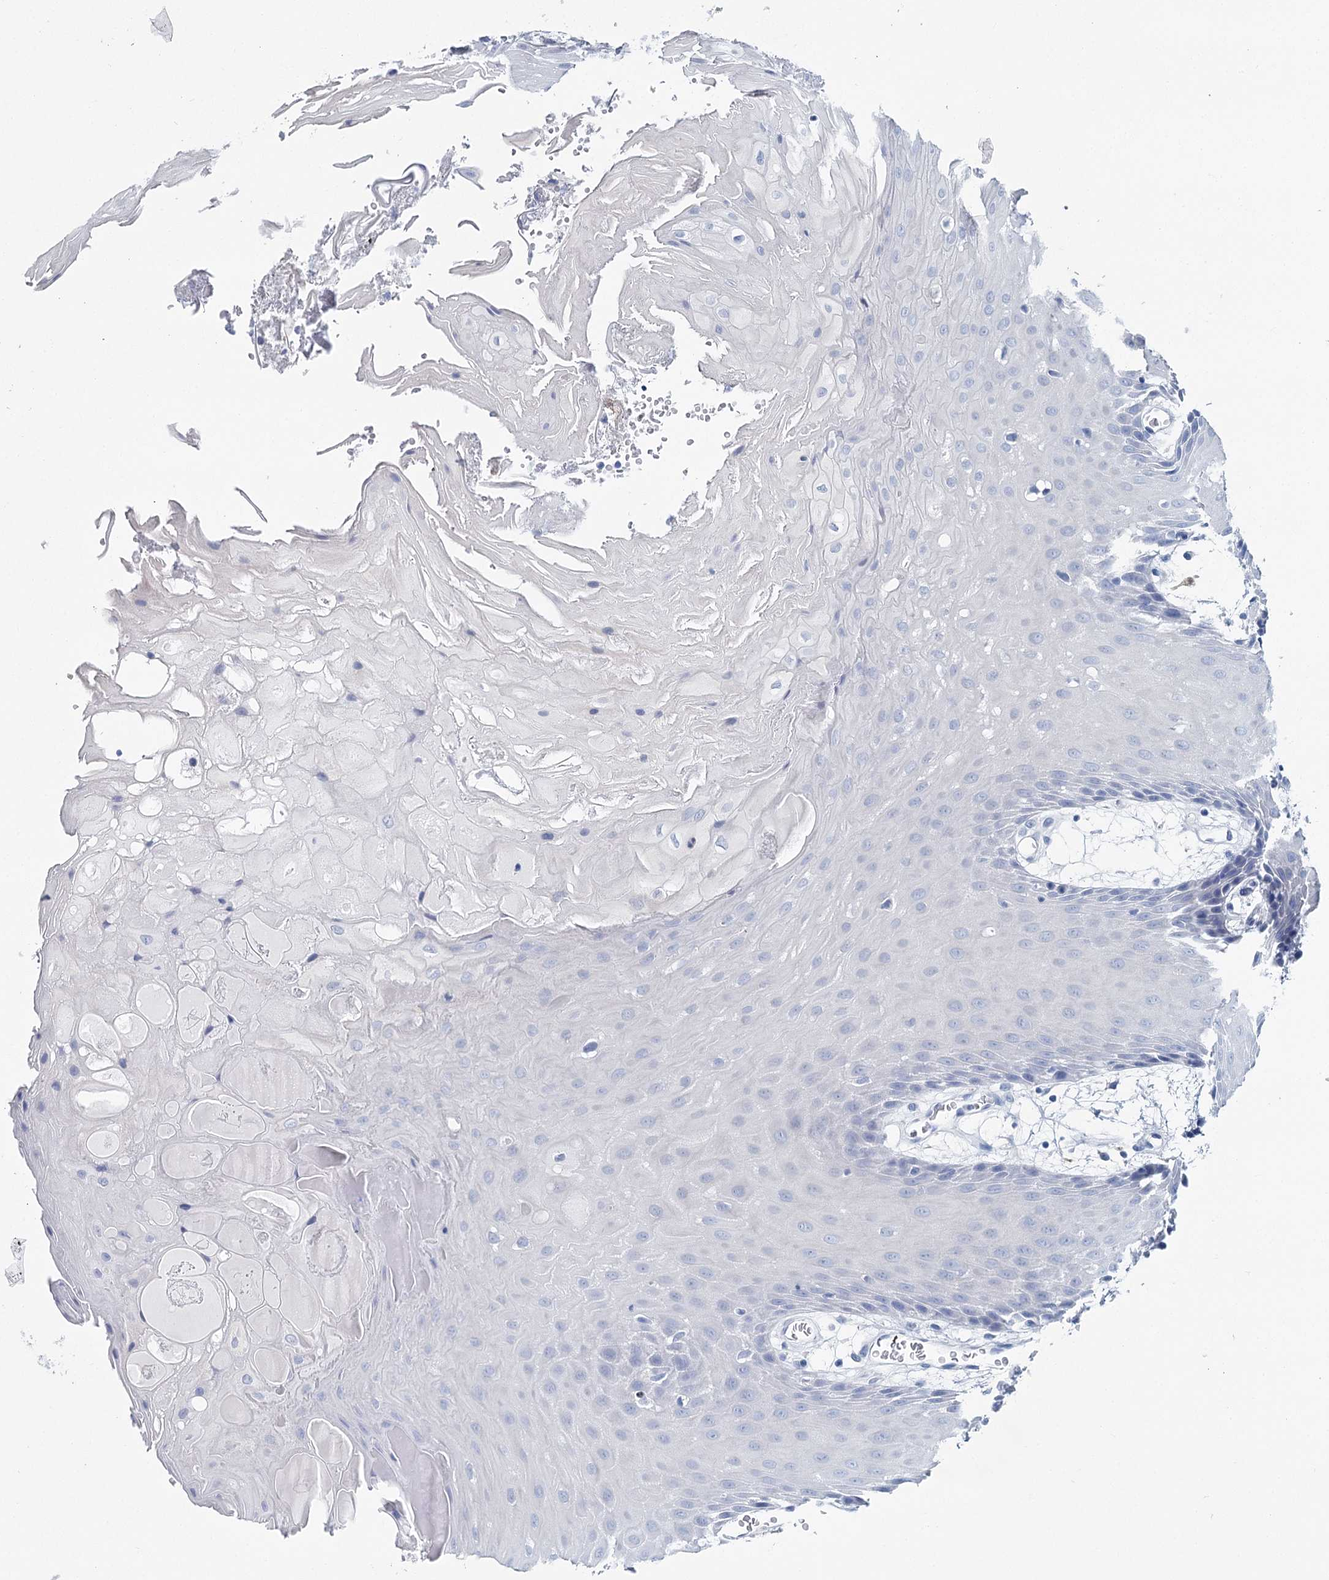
{"staining": {"intensity": "negative", "quantity": "none", "location": "none"}, "tissue": "oral mucosa", "cell_type": "Squamous epithelial cells", "image_type": "normal", "snomed": [{"axis": "morphology", "description": "Normal tissue, NOS"}, {"axis": "topography", "description": "Skeletal muscle"}, {"axis": "topography", "description": "Oral tissue"}, {"axis": "topography", "description": "Salivary gland"}, {"axis": "topography", "description": "Peripheral nerve tissue"}], "caption": "Immunohistochemistry (IHC) micrograph of unremarkable oral mucosa: human oral mucosa stained with DAB exhibits no significant protein expression in squamous epithelial cells. The staining was performed using DAB (3,3'-diaminobenzidine) to visualize the protein expression in brown, while the nuclei were stained in blue with hematoxylin (Magnification: 20x).", "gene": "METTL7B", "patient": {"sex": "male", "age": 54}}